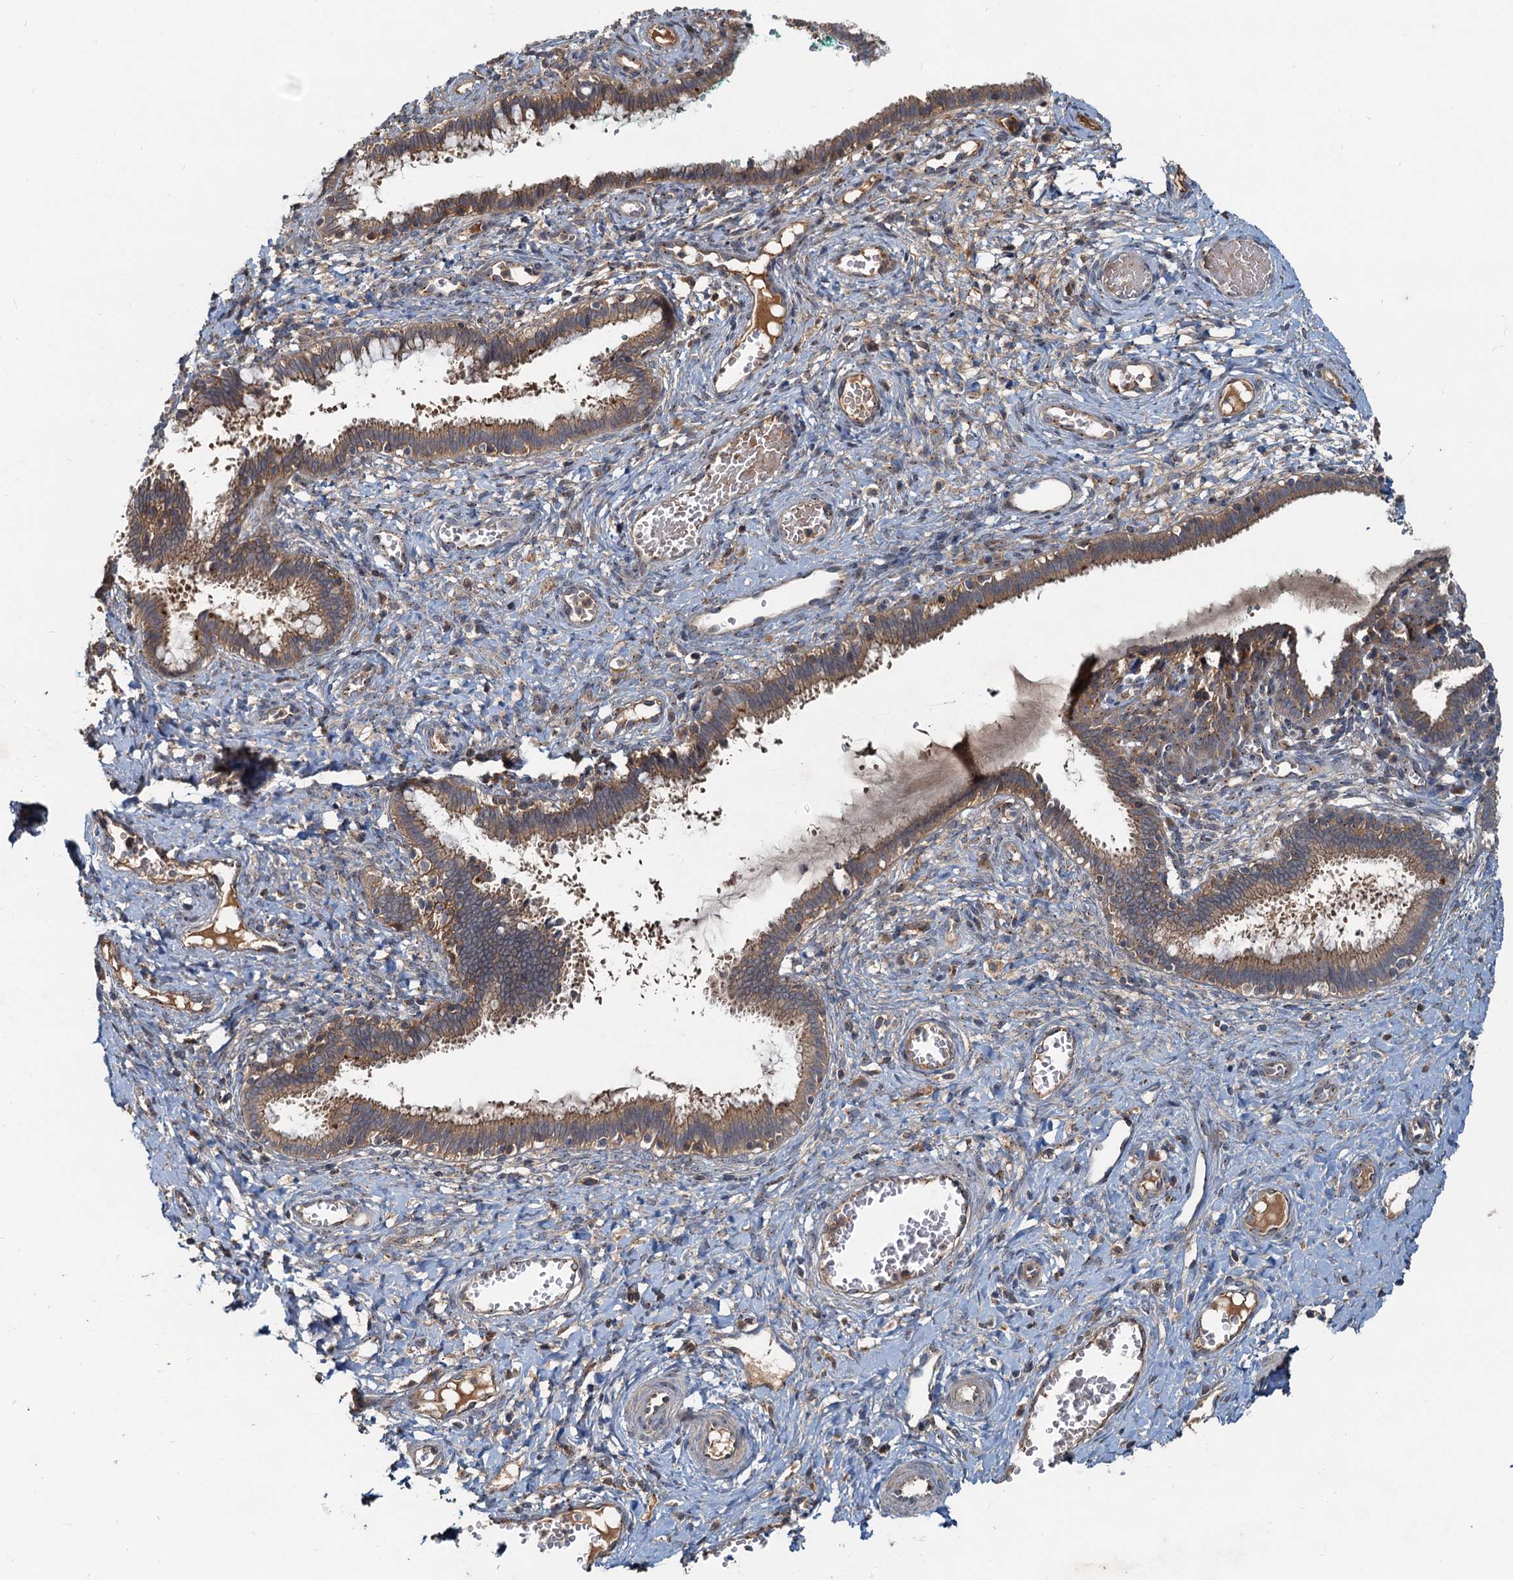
{"staining": {"intensity": "moderate", "quantity": ">75%", "location": "cytoplasmic/membranous"}, "tissue": "cervix", "cell_type": "Glandular cells", "image_type": "normal", "snomed": [{"axis": "morphology", "description": "Normal tissue, NOS"}, {"axis": "morphology", "description": "Adenocarcinoma, NOS"}, {"axis": "topography", "description": "Cervix"}], "caption": "The histopathology image exhibits immunohistochemical staining of benign cervix. There is moderate cytoplasmic/membranous positivity is identified in approximately >75% of glandular cells.", "gene": "CEP68", "patient": {"sex": "female", "age": 29}}